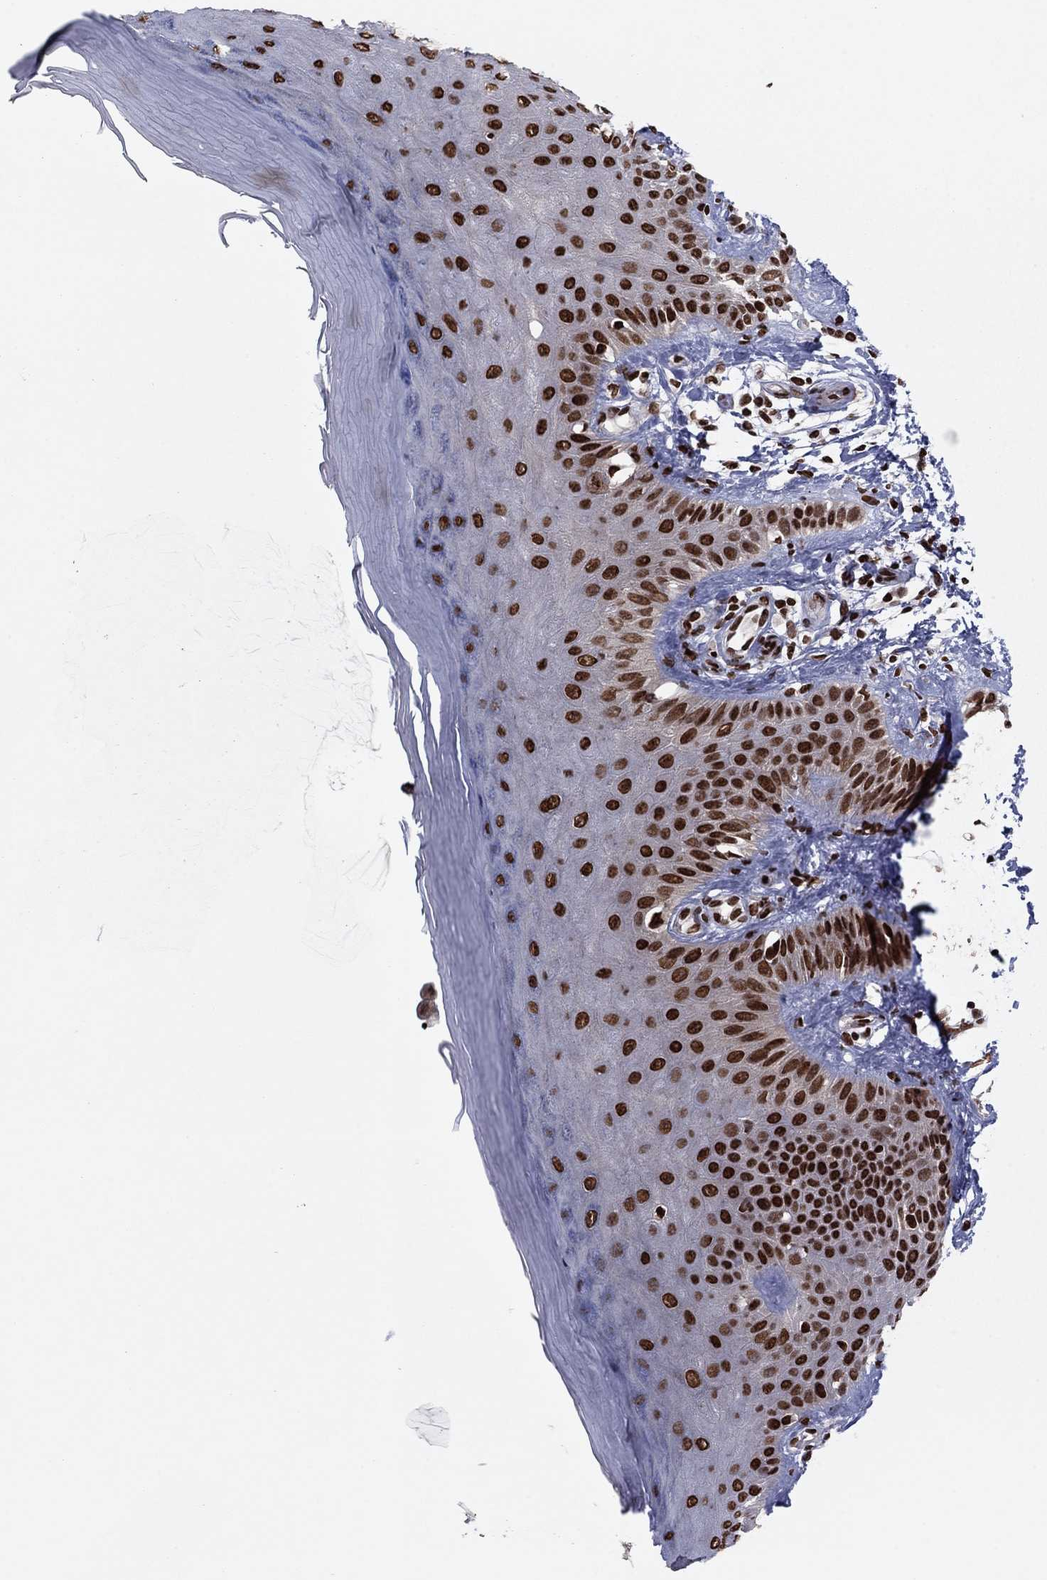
{"staining": {"intensity": "strong", "quantity": ">75%", "location": "nuclear"}, "tissue": "skin", "cell_type": "Fibroblasts", "image_type": "normal", "snomed": [{"axis": "morphology", "description": "Normal tissue, NOS"}, {"axis": "morphology", "description": "Inflammation, NOS"}, {"axis": "morphology", "description": "Fibrosis, NOS"}, {"axis": "topography", "description": "Skin"}], "caption": "Immunohistochemistry (DAB) staining of benign human skin shows strong nuclear protein expression in about >75% of fibroblasts.", "gene": "USP54", "patient": {"sex": "male", "age": 71}}